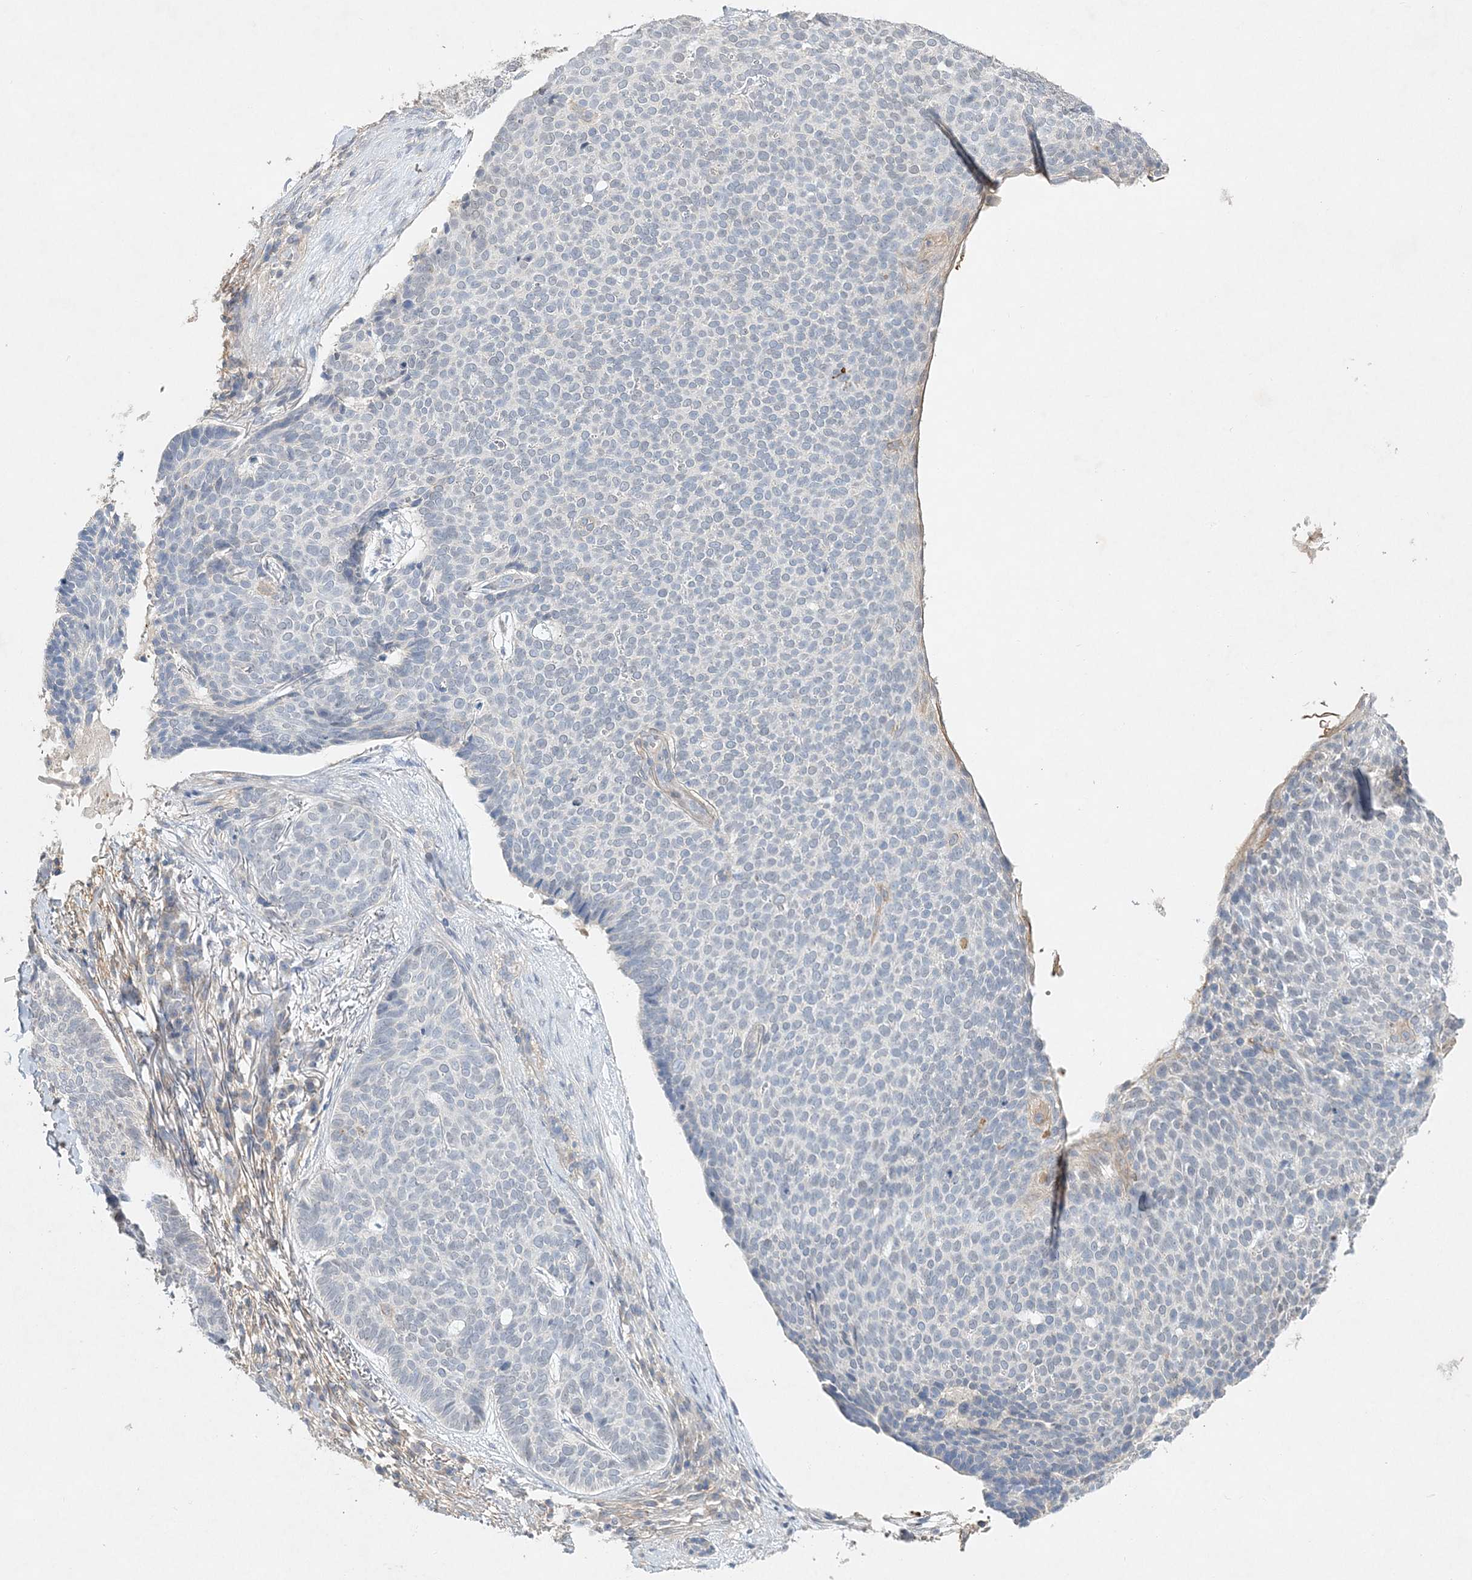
{"staining": {"intensity": "negative", "quantity": "none", "location": "none"}, "tissue": "skin cancer", "cell_type": "Tumor cells", "image_type": "cancer", "snomed": [{"axis": "morphology", "description": "Normal tissue, NOS"}, {"axis": "morphology", "description": "Basal cell carcinoma"}, {"axis": "topography", "description": "Skin"}], "caption": "Tumor cells are negative for brown protein staining in skin cancer.", "gene": "MAT2B", "patient": {"sex": "male", "age": 50}}